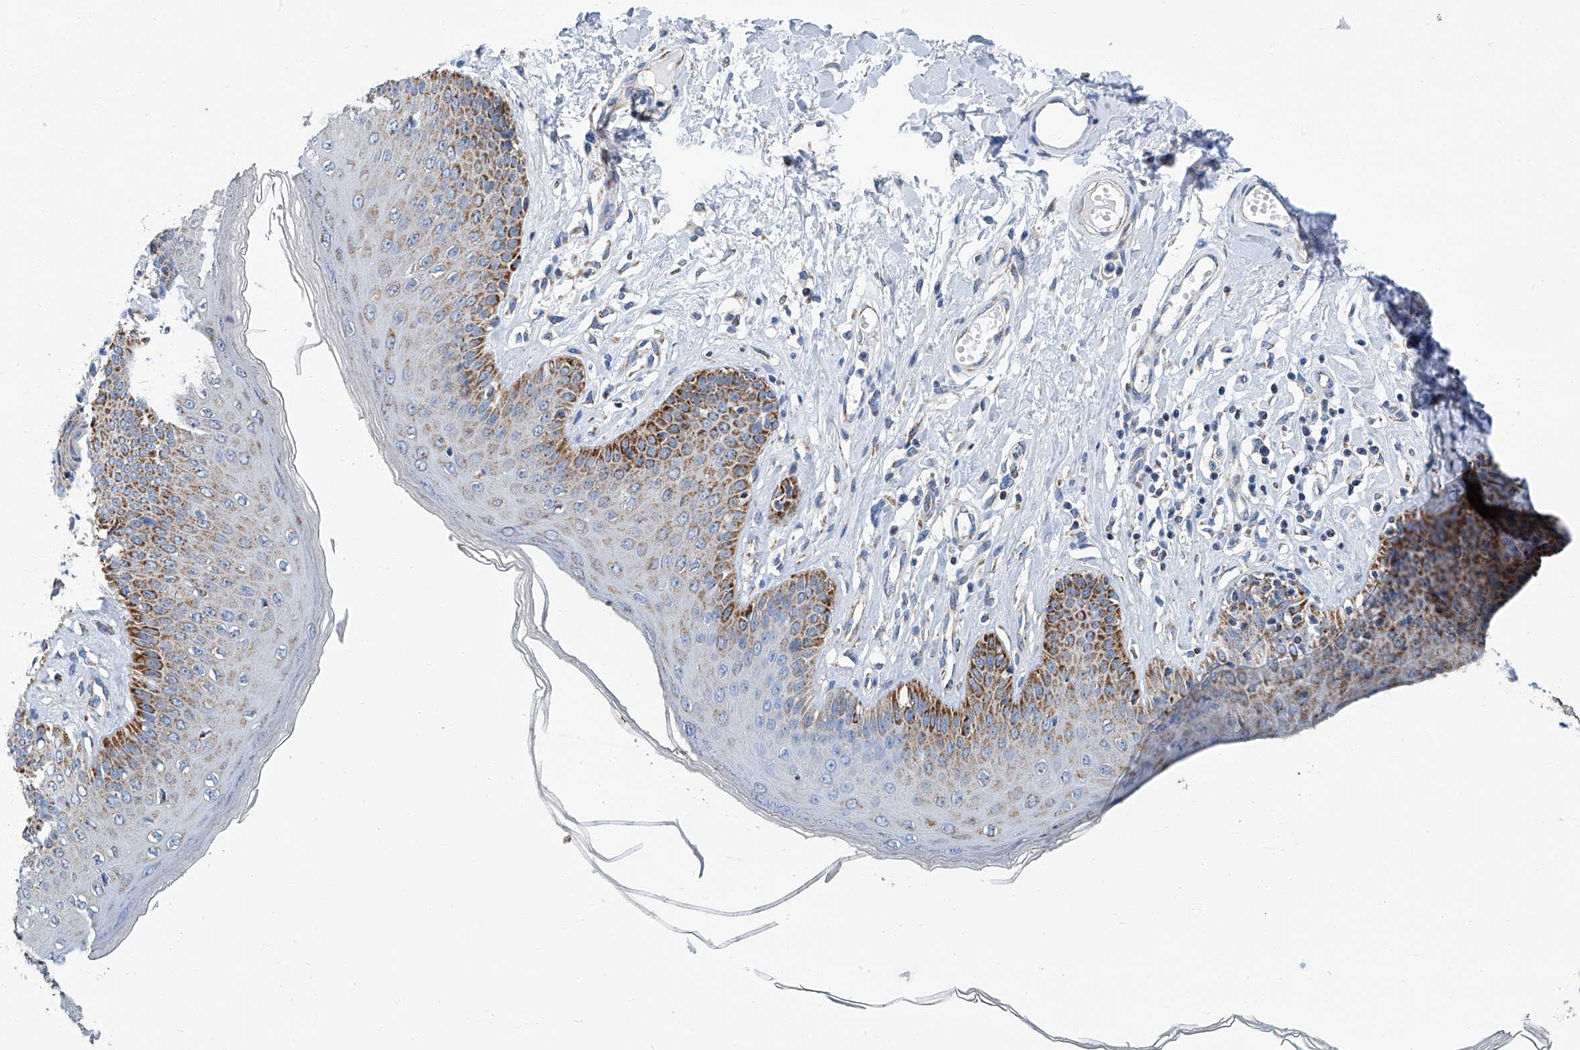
{"staining": {"intensity": "moderate", "quantity": "25%-75%", "location": "cytoplasmic/membranous"}, "tissue": "skin", "cell_type": "Epidermal cells", "image_type": "normal", "snomed": [{"axis": "morphology", "description": "Normal tissue, NOS"}, {"axis": "morphology", "description": "Squamous cell carcinoma, NOS"}, {"axis": "topography", "description": "Vulva"}], "caption": "An IHC photomicrograph of normal tissue is shown. Protein staining in brown shows moderate cytoplasmic/membranous positivity in skin within epidermal cells.", "gene": "MT", "patient": {"sex": "female", "age": 85}}